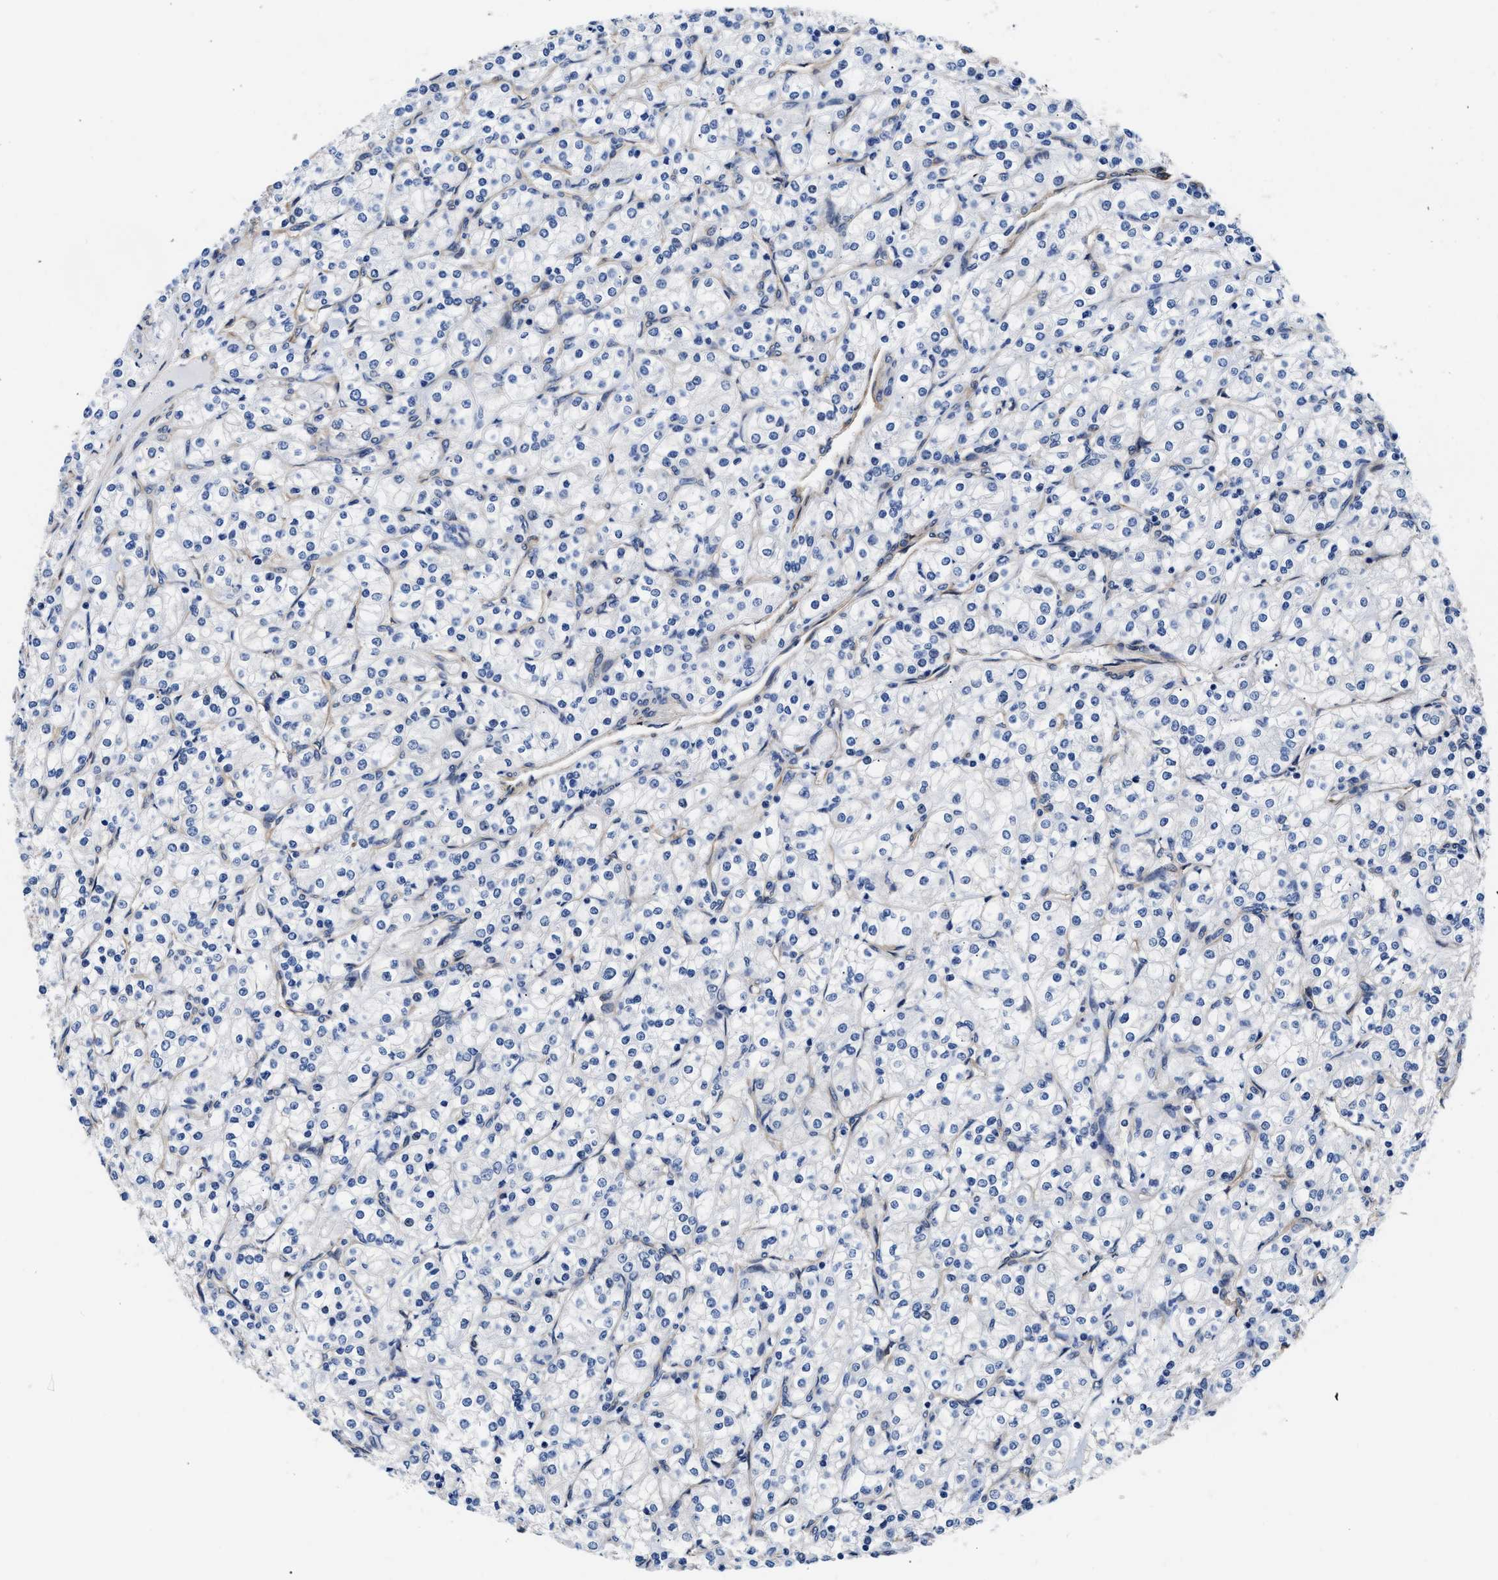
{"staining": {"intensity": "negative", "quantity": "none", "location": "none"}, "tissue": "renal cancer", "cell_type": "Tumor cells", "image_type": "cancer", "snomed": [{"axis": "morphology", "description": "Adenocarcinoma, NOS"}, {"axis": "topography", "description": "Kidney"}], "caption": "Immunohistochemistry histopathology image of adenocarcinoma (renal) stained for a protein (brown), which exhibits no expression in tumor cells. Brightfield microscopy of IHC stained with DAB (3,3'-diaminobenzidine) (brown) and hematoxylin (blue), captured at high magnification.", "gene": "TRIM29", "patient": {"sex": "male", "age": 77}}